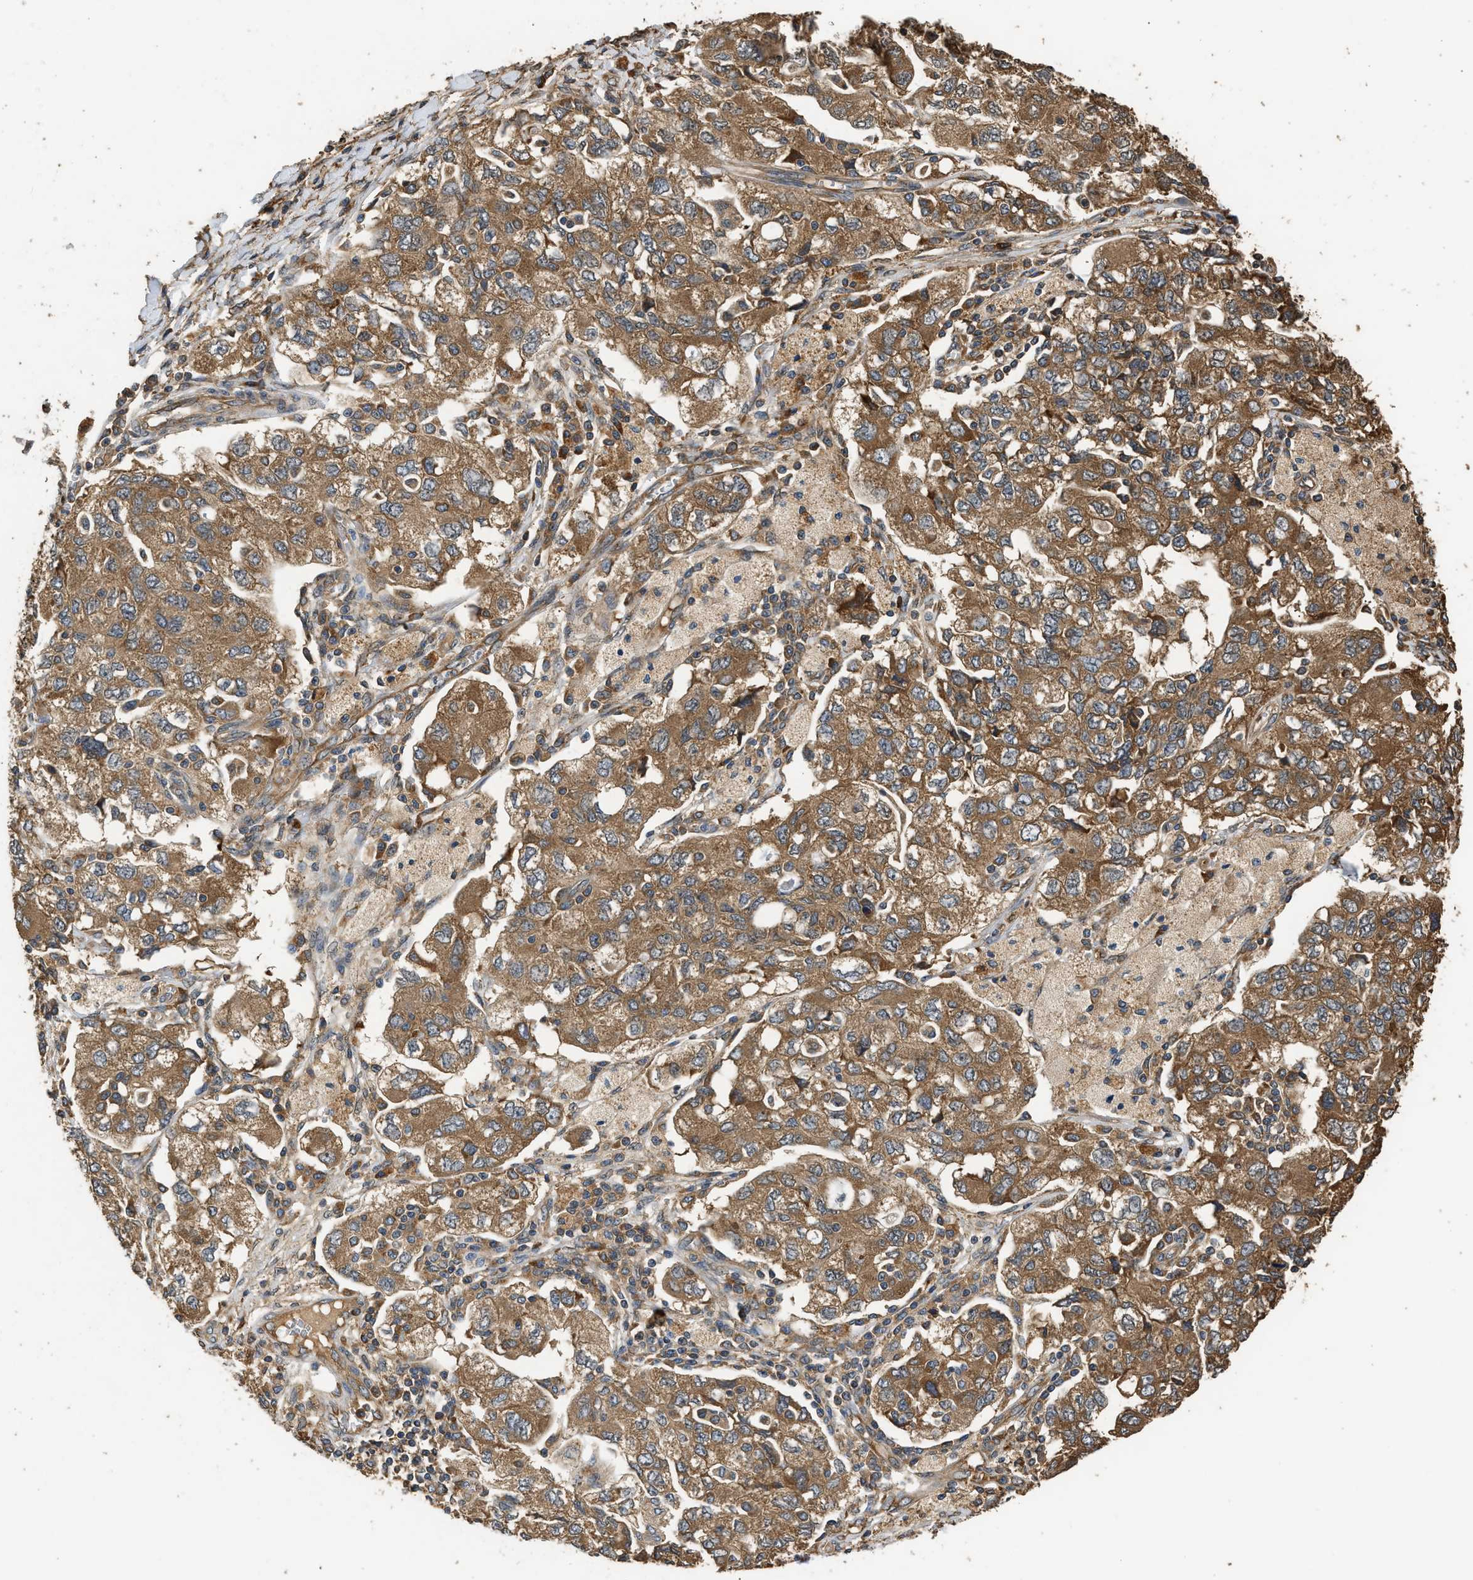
{"staining": {"intensity": "moderate", "quantity": ">75%", "location": "cytoplasmic/membranous"}, "tissue": "ovarian cancer", "cell_type": "Tumor cells", "image_type": "cancer", "snomed": [{"axis": "morphology", "description": "Carcinoma, NOS"}, {"axis": "morphology", "description": "Cystadenocarcinoma, serous, NOS"}, {"axis": "topography", "description": "Ovary"}], "caption": "Protein expression analysis of ovarian carcinoma shows moderate cytoplasmic/membranous positivity in about >75% of tumor cells. (IHC, brightfield microscopy, high magnification).", "gene": "SLC36A4", "patient": {"sex": "female", "age": 69}}